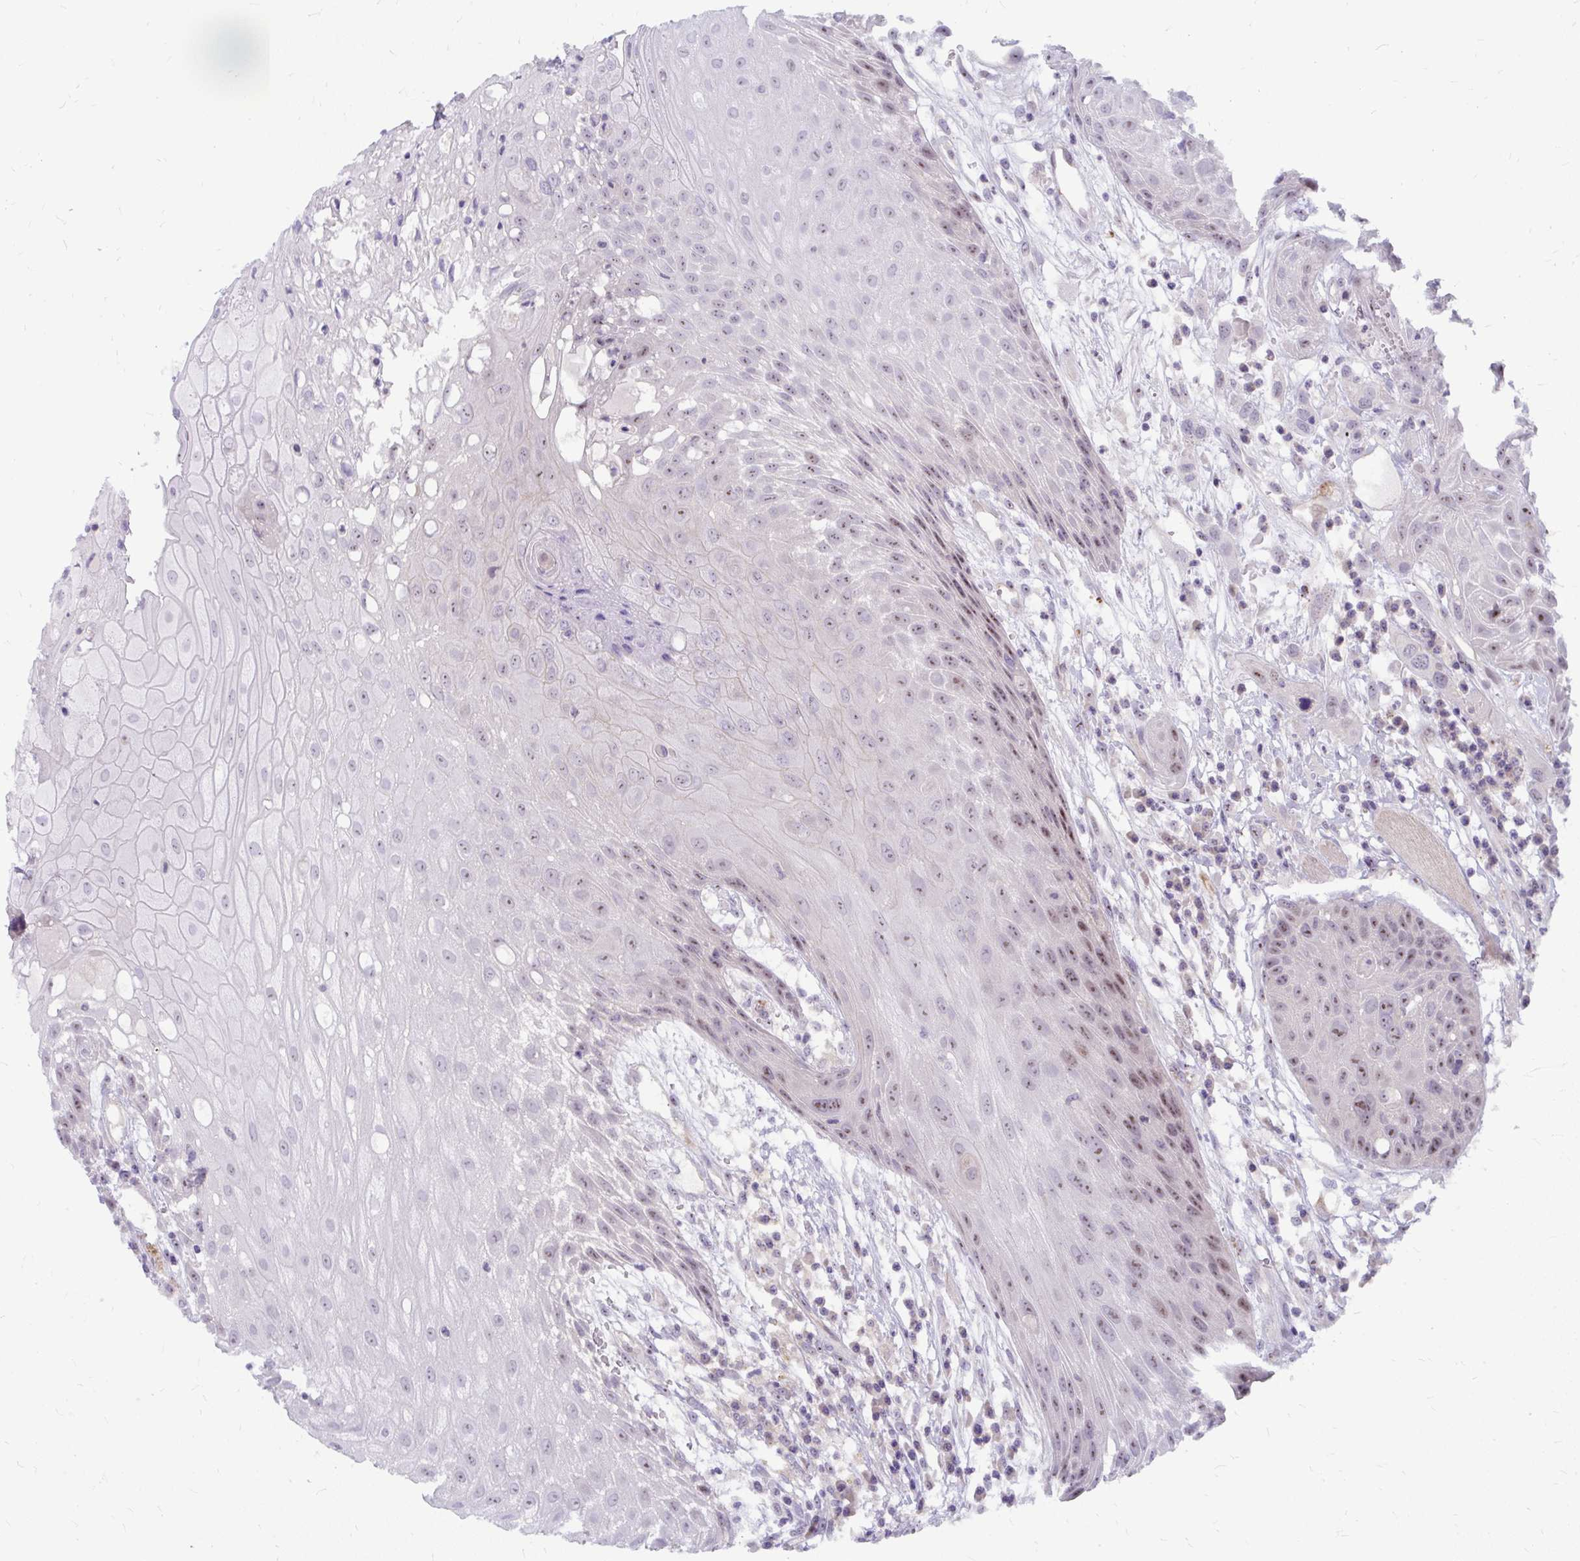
{"staining": {"intensity": "moderate", "quantity": "25%-75%", "location": "nuclear"}, "tissue": "head and neck cancer", "cell_type": "Tumor cells", "image_type": "cancer", "snomed": [{"axis": "morphology", "description": "Squamous cell carcinoma, NOS"}, {"axis": "topography", "description": "Head-Neck"}], "caption": "The image demonstrates a brown stain indicating the presence of a protein in the nuclear of tumor cells in head and neck cancer.", "gene": "MUS81", "patient": {"sex": "female", "age": 73}}